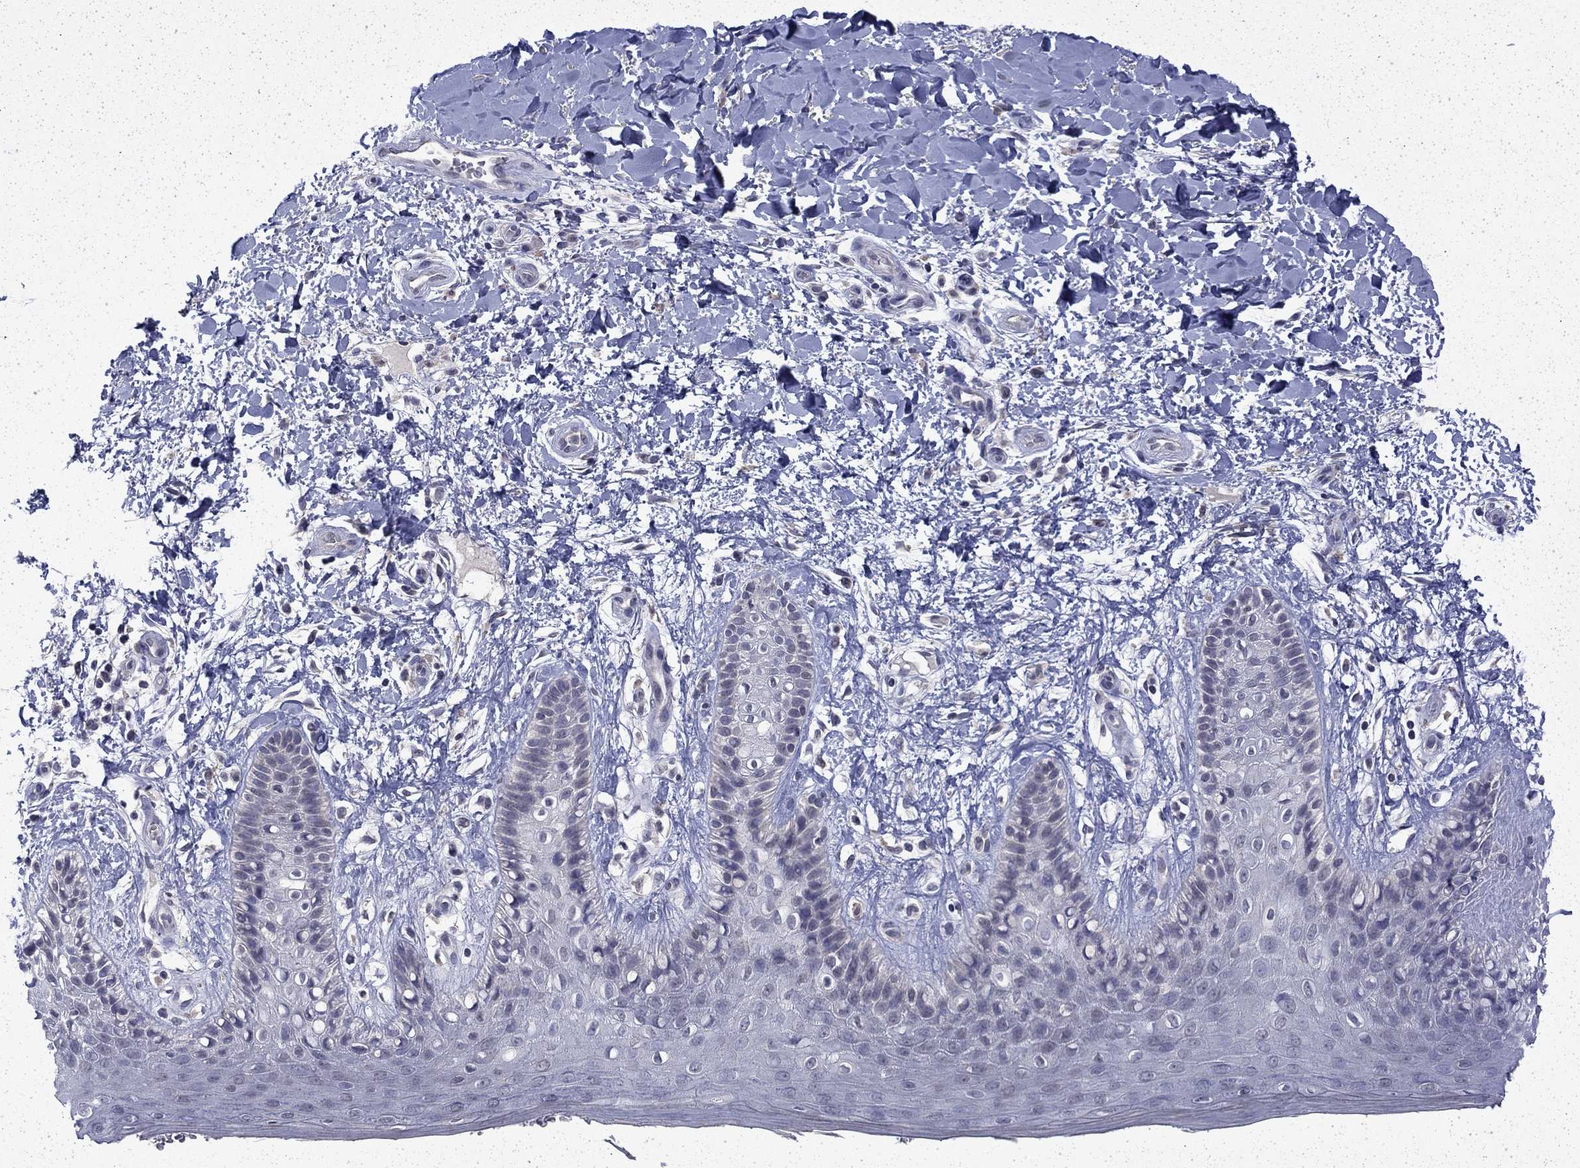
{"staining": {"intensity": "negative", "quantity": "none", "location": "none"}, "tissue": "skin", "cell_type": "Epidermal cells", "image_type": "normal", "snomed": [{"axis": "morphology", "description": "Normal tissue, NOS"}, {"axis": "topography", "description": "Anal"}], "caption": "A photomicrograph of skin stained for a protein shows no brown staining in epidermal cells. Nuclei are stained in blue.", "gene": "CHAT", "patient": {"sex": "male", "age": 36}}